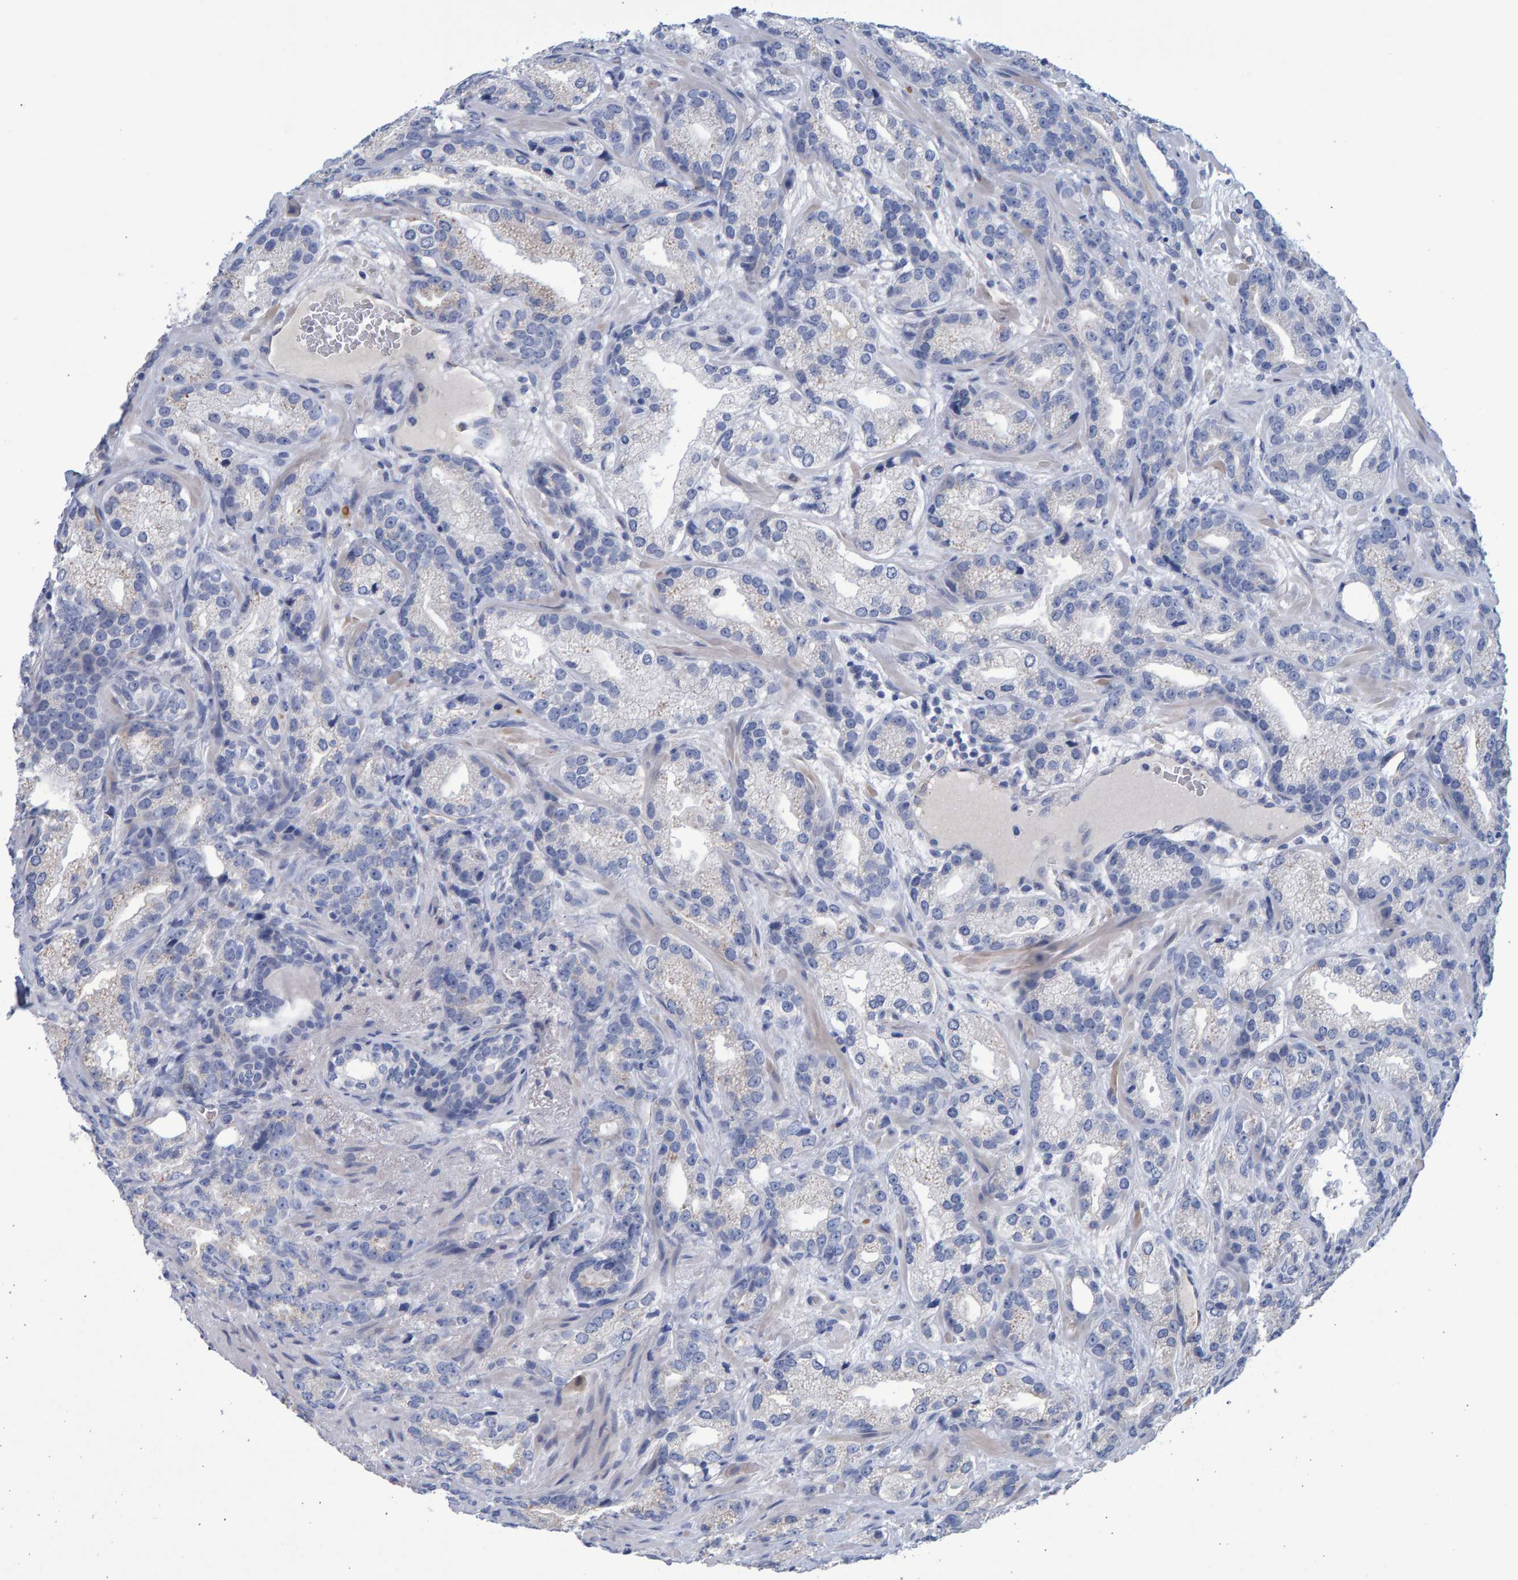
{"staining": {"intensity": "negative", "quantity": "none", "location": "none"}, "tissue": "prostate cancer", "cell_type": "Tumor cells", "image_type": "cancer", "snomed": [{"axis": "morphology", "description": "Adenocarcinoma, High grade"}, {"axis": "topography", "description": "Prostate"}], "caption": "Histopathology image shows no significant protein positivity in tumor cells of prostate cancer (high-grade adenocarcinoma).", "gene": "SLC34A3", "patient": {"sex": "male", "age": 63}}